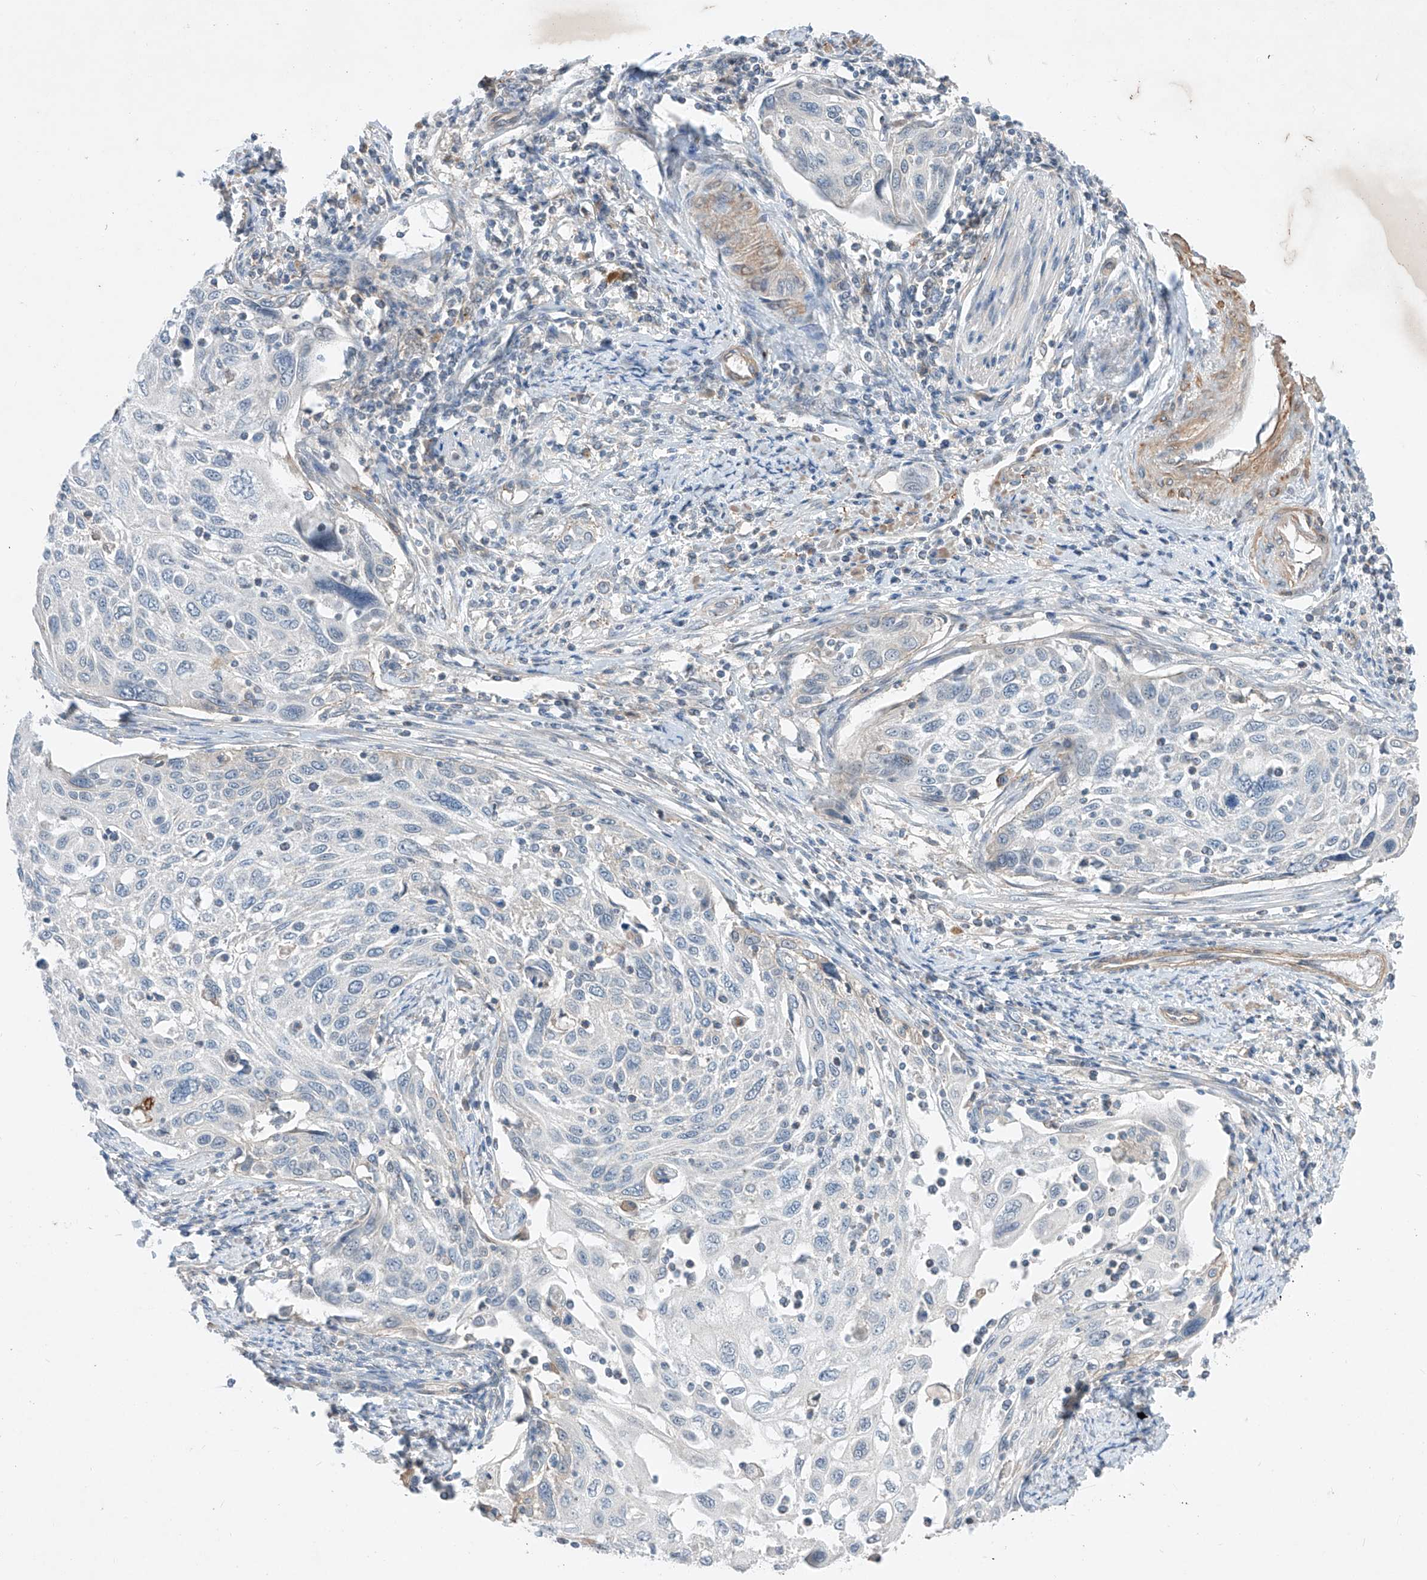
{"staining": {"intensity": "negative", "quantity": "none", "location": "none"}, "tissue": "cervical cancer", "cell_type": "Tumor cells", "image_type": "cancer", "snomed": [{"axis": "morphology", "description": "Squamous cell carcinoma, NOS"}, {"axis": "topography", "description": "Cervix"}], "caption": "Immunohistochemistry histopathology image of cervical cancer (squamous cell carcinoma) stained for a protein (brown), which shows no staining in tumor cells.", "gene": "ABLIM2", "patient": {"sex": "female", "age": 70}}